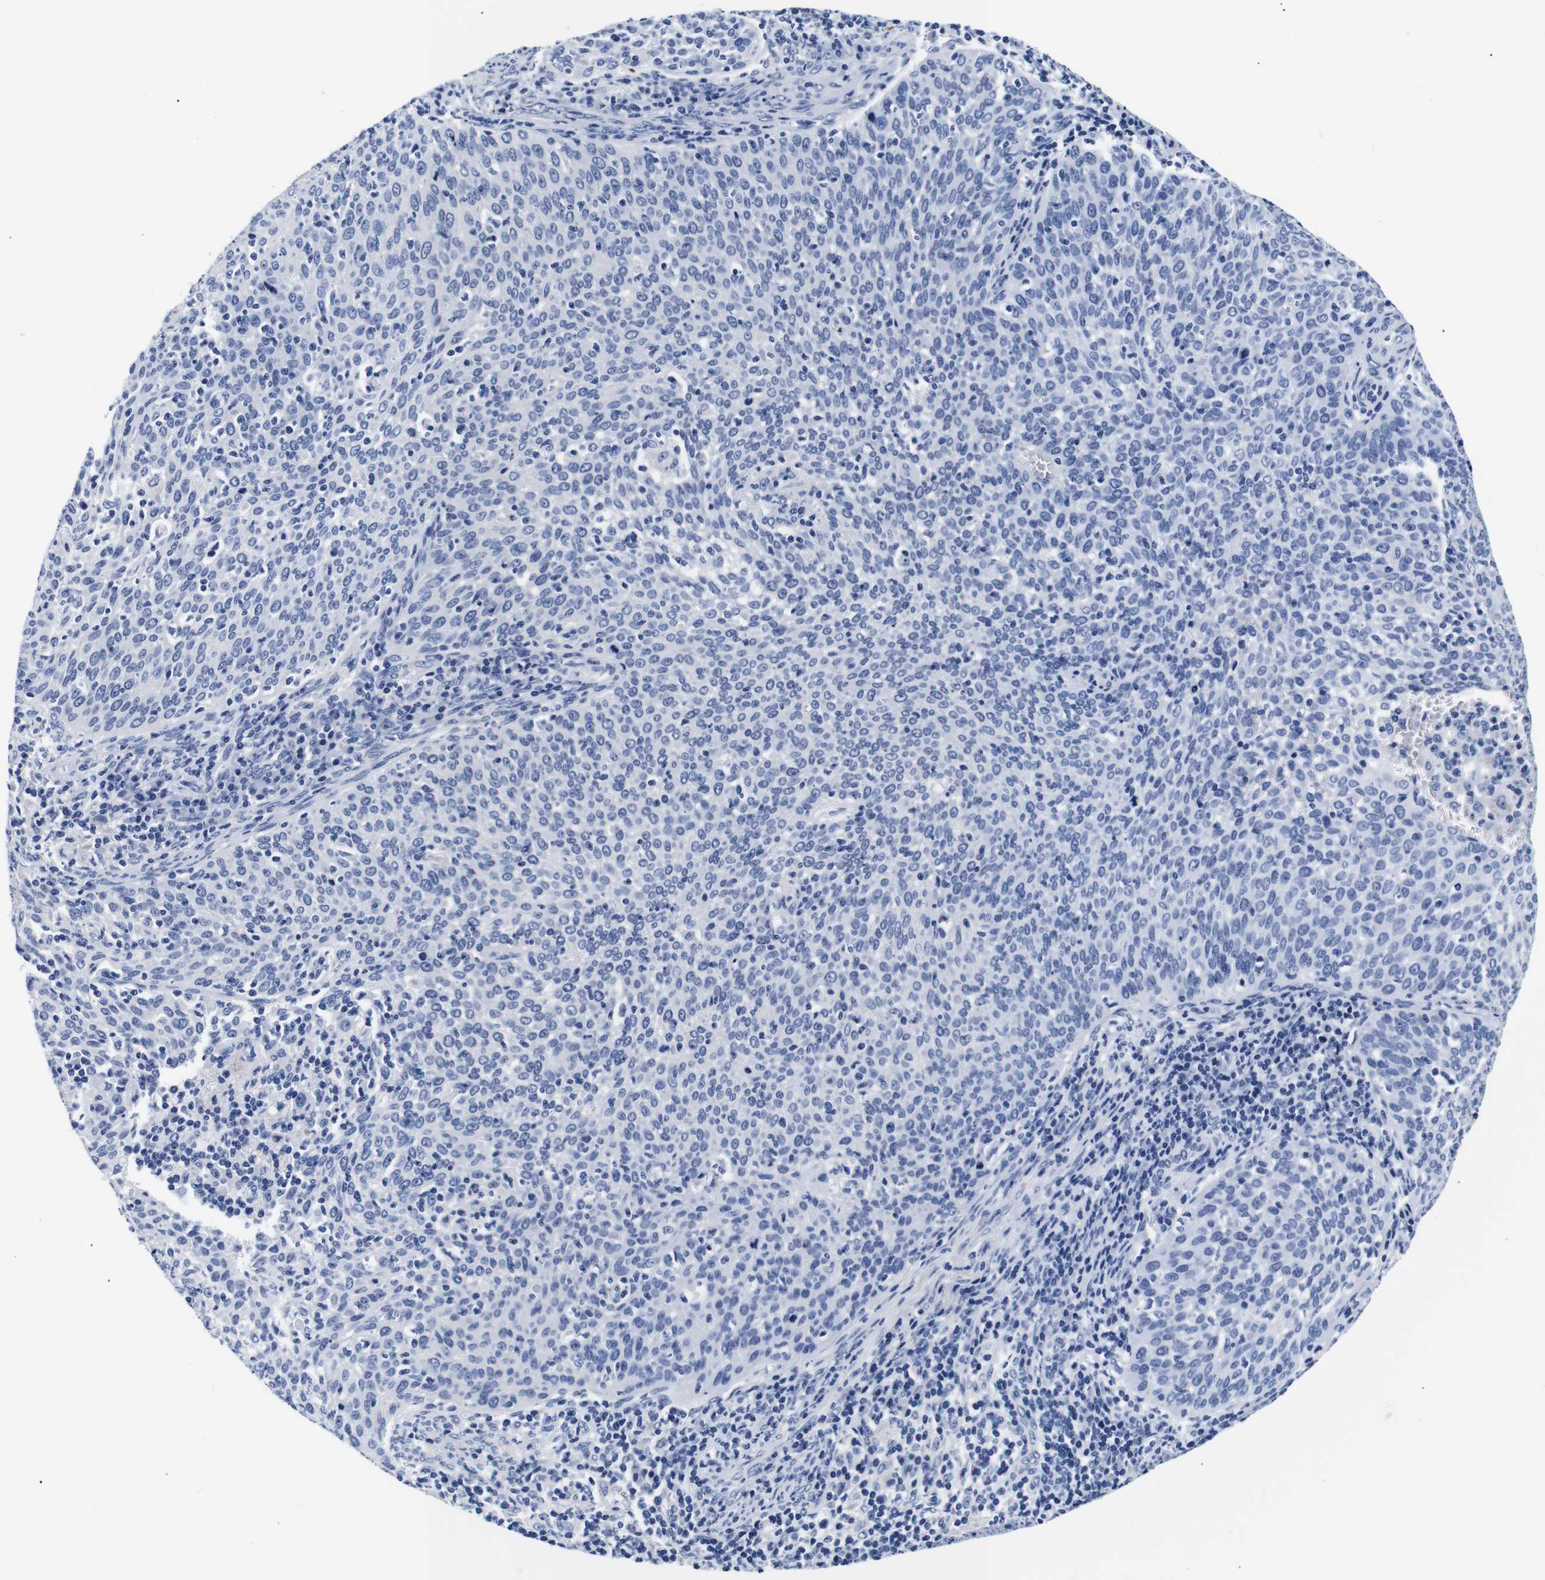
{"staining": {"intensity": "negative", "quantity": "none", "location": "none"}, "tissue": "cervical cancer", "cell_type": "Tumor cells", "image_type": "cancer", "snomed": [{"axis": "morphology", "description": "Squamous cell carcinoma, NOS"}, {"axis": "topography", "description": "Cervix"}], "caption": "Immunohistochemical staining of human squamous cell carcinoma (cervical) exhibits no significant expression in tumor cells.", "gene": "GAP43", "patient": {"sex": "female", "age": 38}}